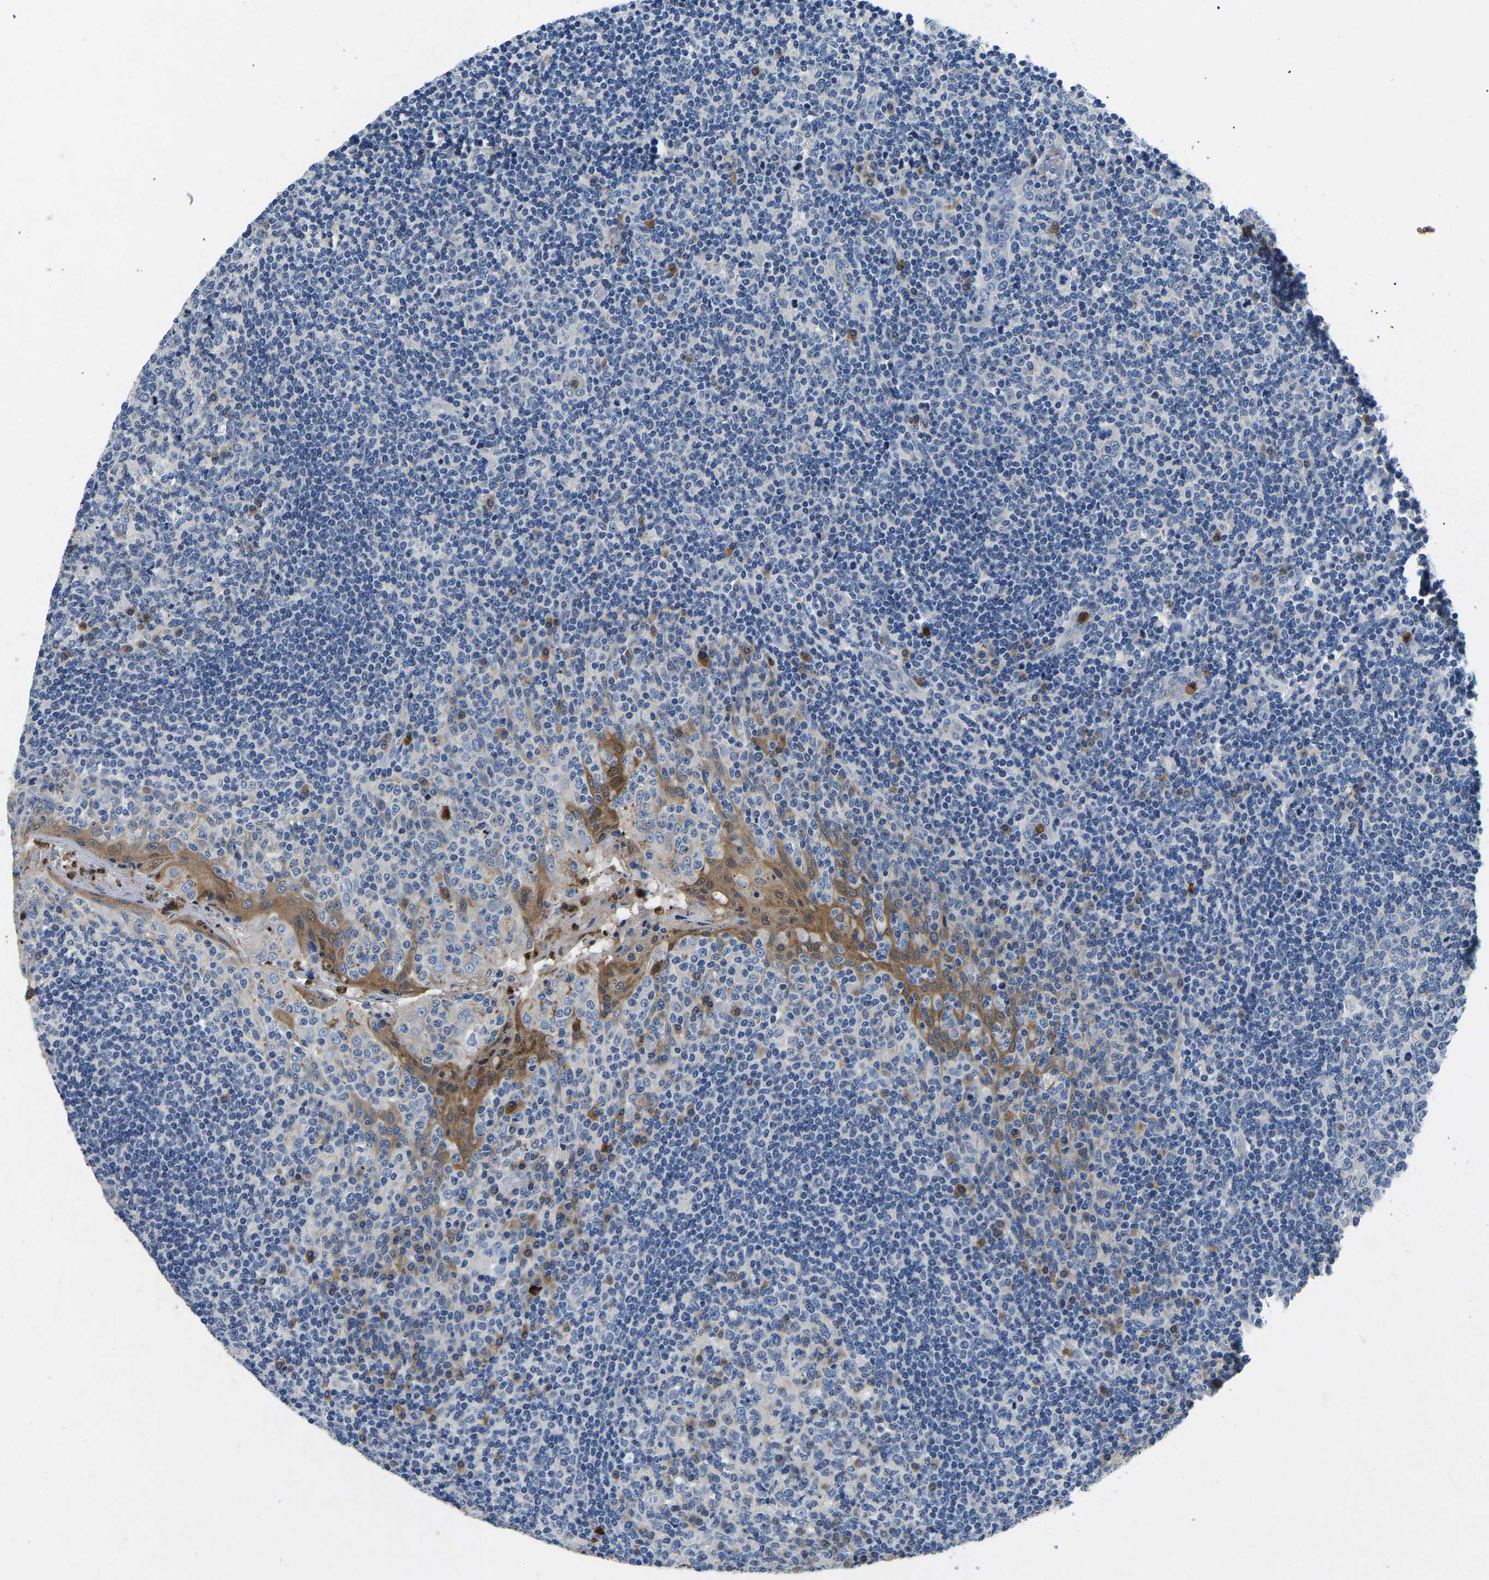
{"staining": {"intensity": "negative", "quantity": "none", "location": "none"}, "tissue": "tonsil", "cell_type": "Germinal center cells", "image_type": "normal", "snomed": [{"axis": "morphology", "description": "Normal tissue, NOS"}, {"axis": "topography", "description": "Tonsil"}], "caption": "The image demonstrates no staining of germinal center cells in normal tonsil.", "gene": "TOR1B", "patient": {"sex": "female", "age": 19}}